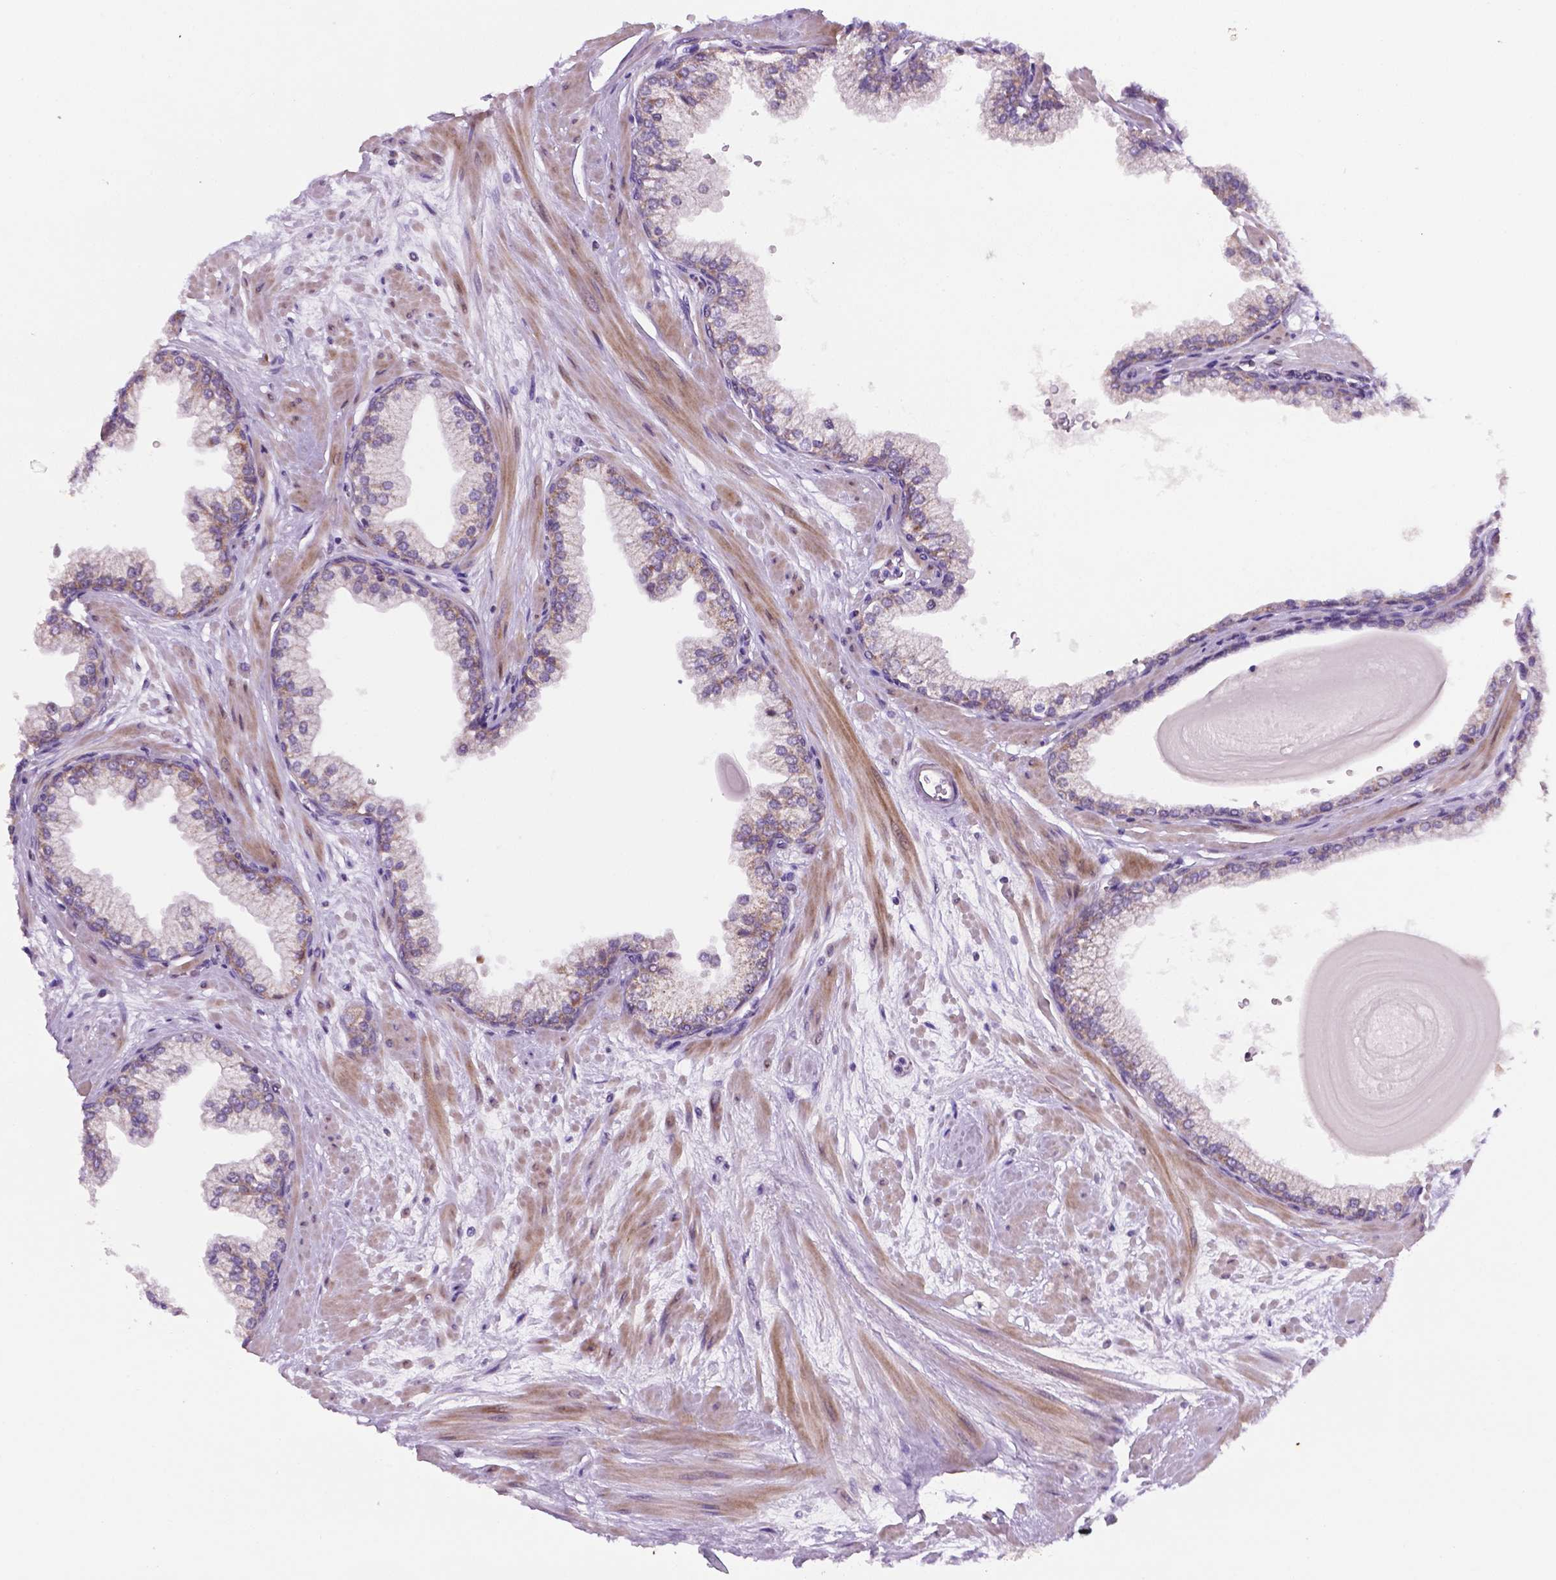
{"staining": {"intensity": "weak", "quantity": "<25%", "location": "nuclear"}, "tissue": "prostate", "cell_type": "Glandular cells", "image_type": "normal", "snomed": [{"axis": "morphology", "description": "Normal tissue, NOS"}, {"axis": "topography", "description": "Prostate"}, {"axis": "topography", "description": "Peripheral nerve tissue"}], "caption": "Immunohistochemistry histopathology image of normal prostate stained for a protein (brown), which shows no positivity in glandular cells.", "gene": "C18orf21", "patient": {"sex": "male", "age": 61}}